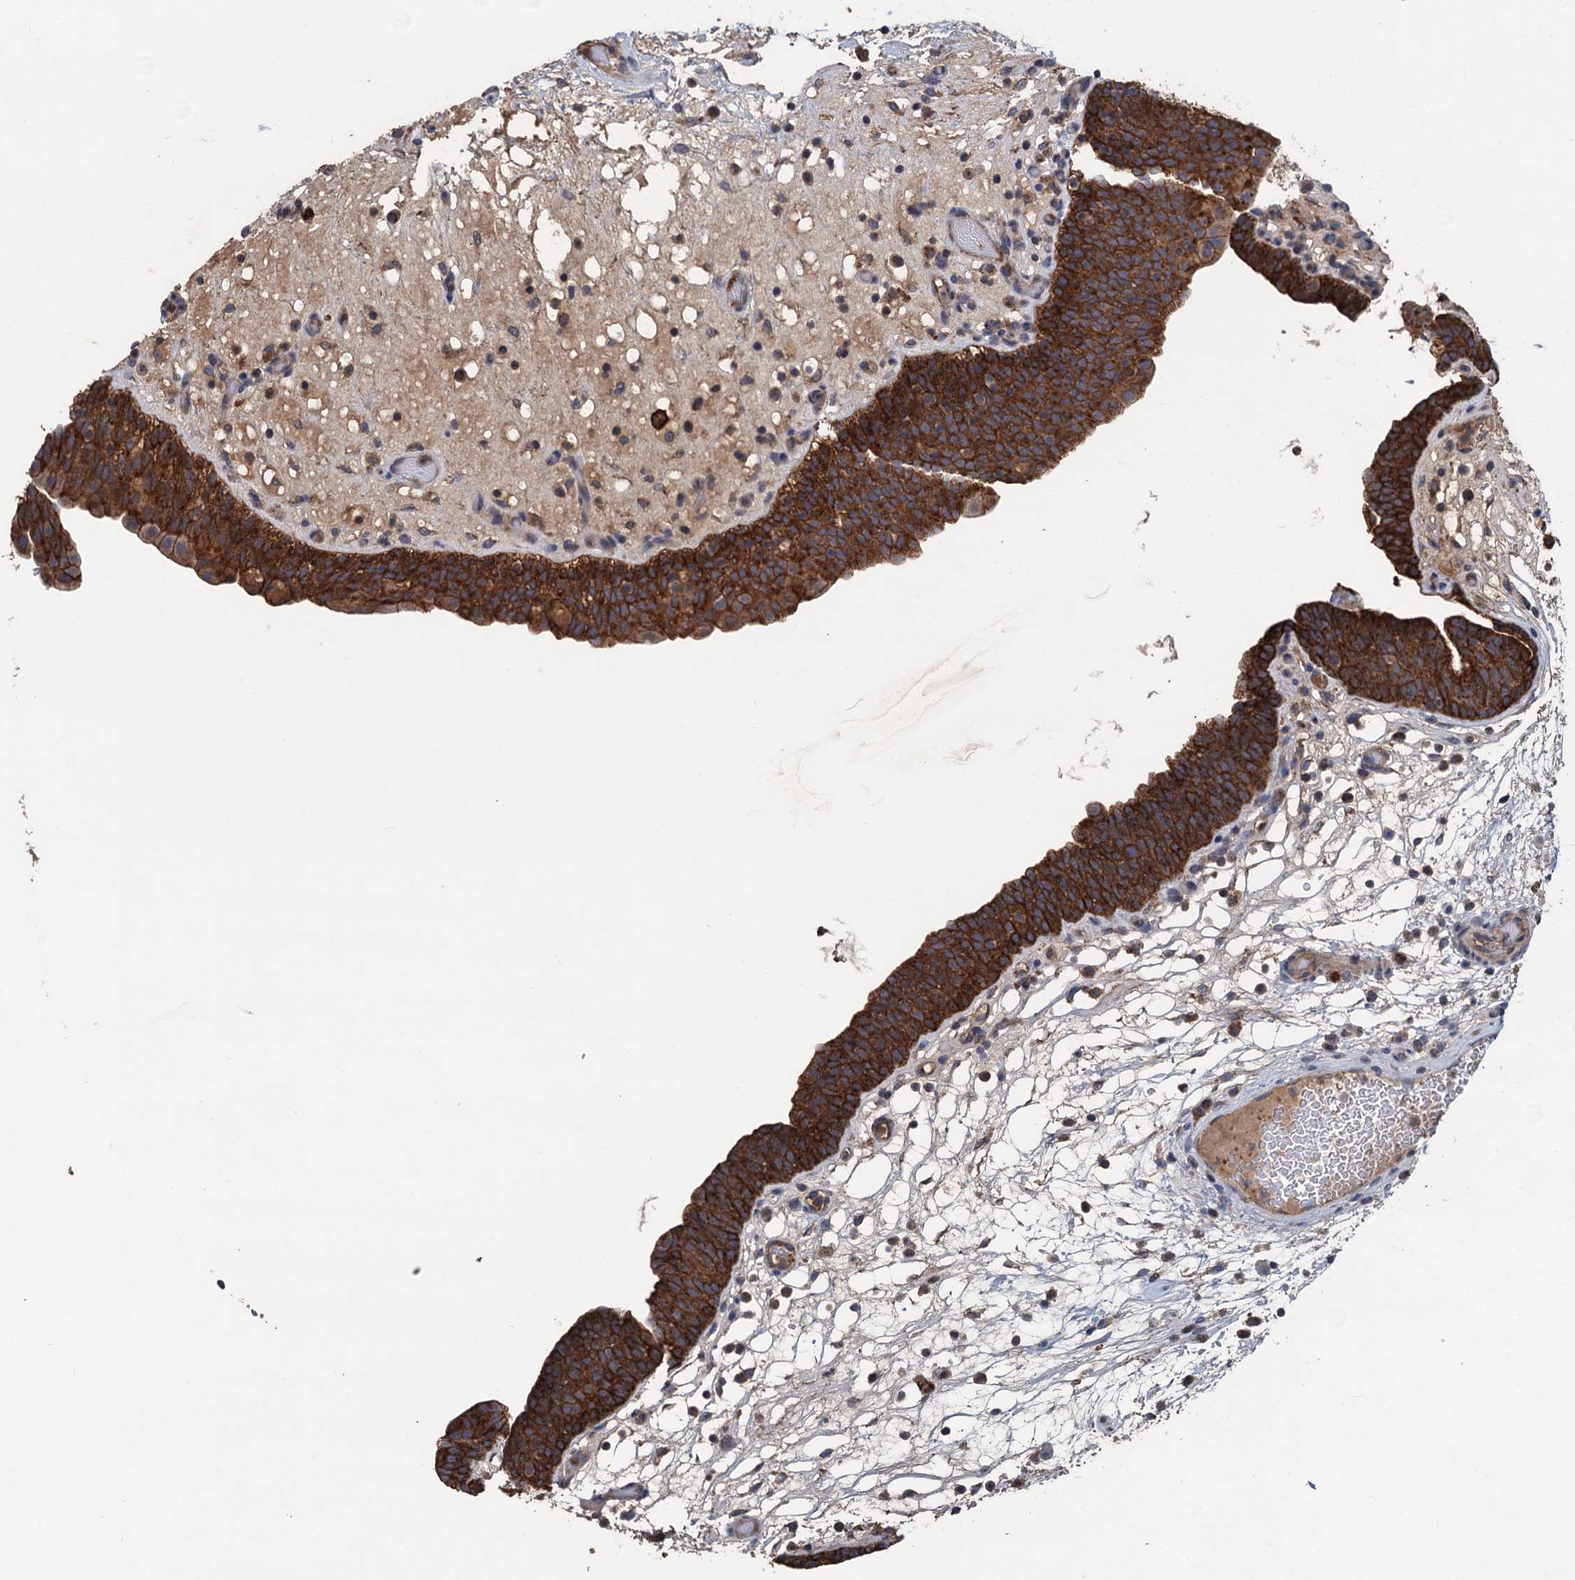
{"staining": {"intensity": "strong", "quantity": ">75%", "location": "cytoplasmic/membranous"}, "tissue": "urinary bladder", "cell_type": "Urothelial cells", "image_type": "normal", "snomed": [{"axis": "morphology", "description": "Normal tissue, NOS"}, {"axis": "topography", "description": "Urinary bladder"}], "caption": "A brown stain shows strong cytoplasmic/membranous staining of a protein in urothelial cells of normal urinary bladder. (DAB (3,3'-diaminobenzidine) = brown stain, brightfield microscopy at high magnification).", "gene": "DGLUCY", "patient": {"sex": "male", "age": 71}}